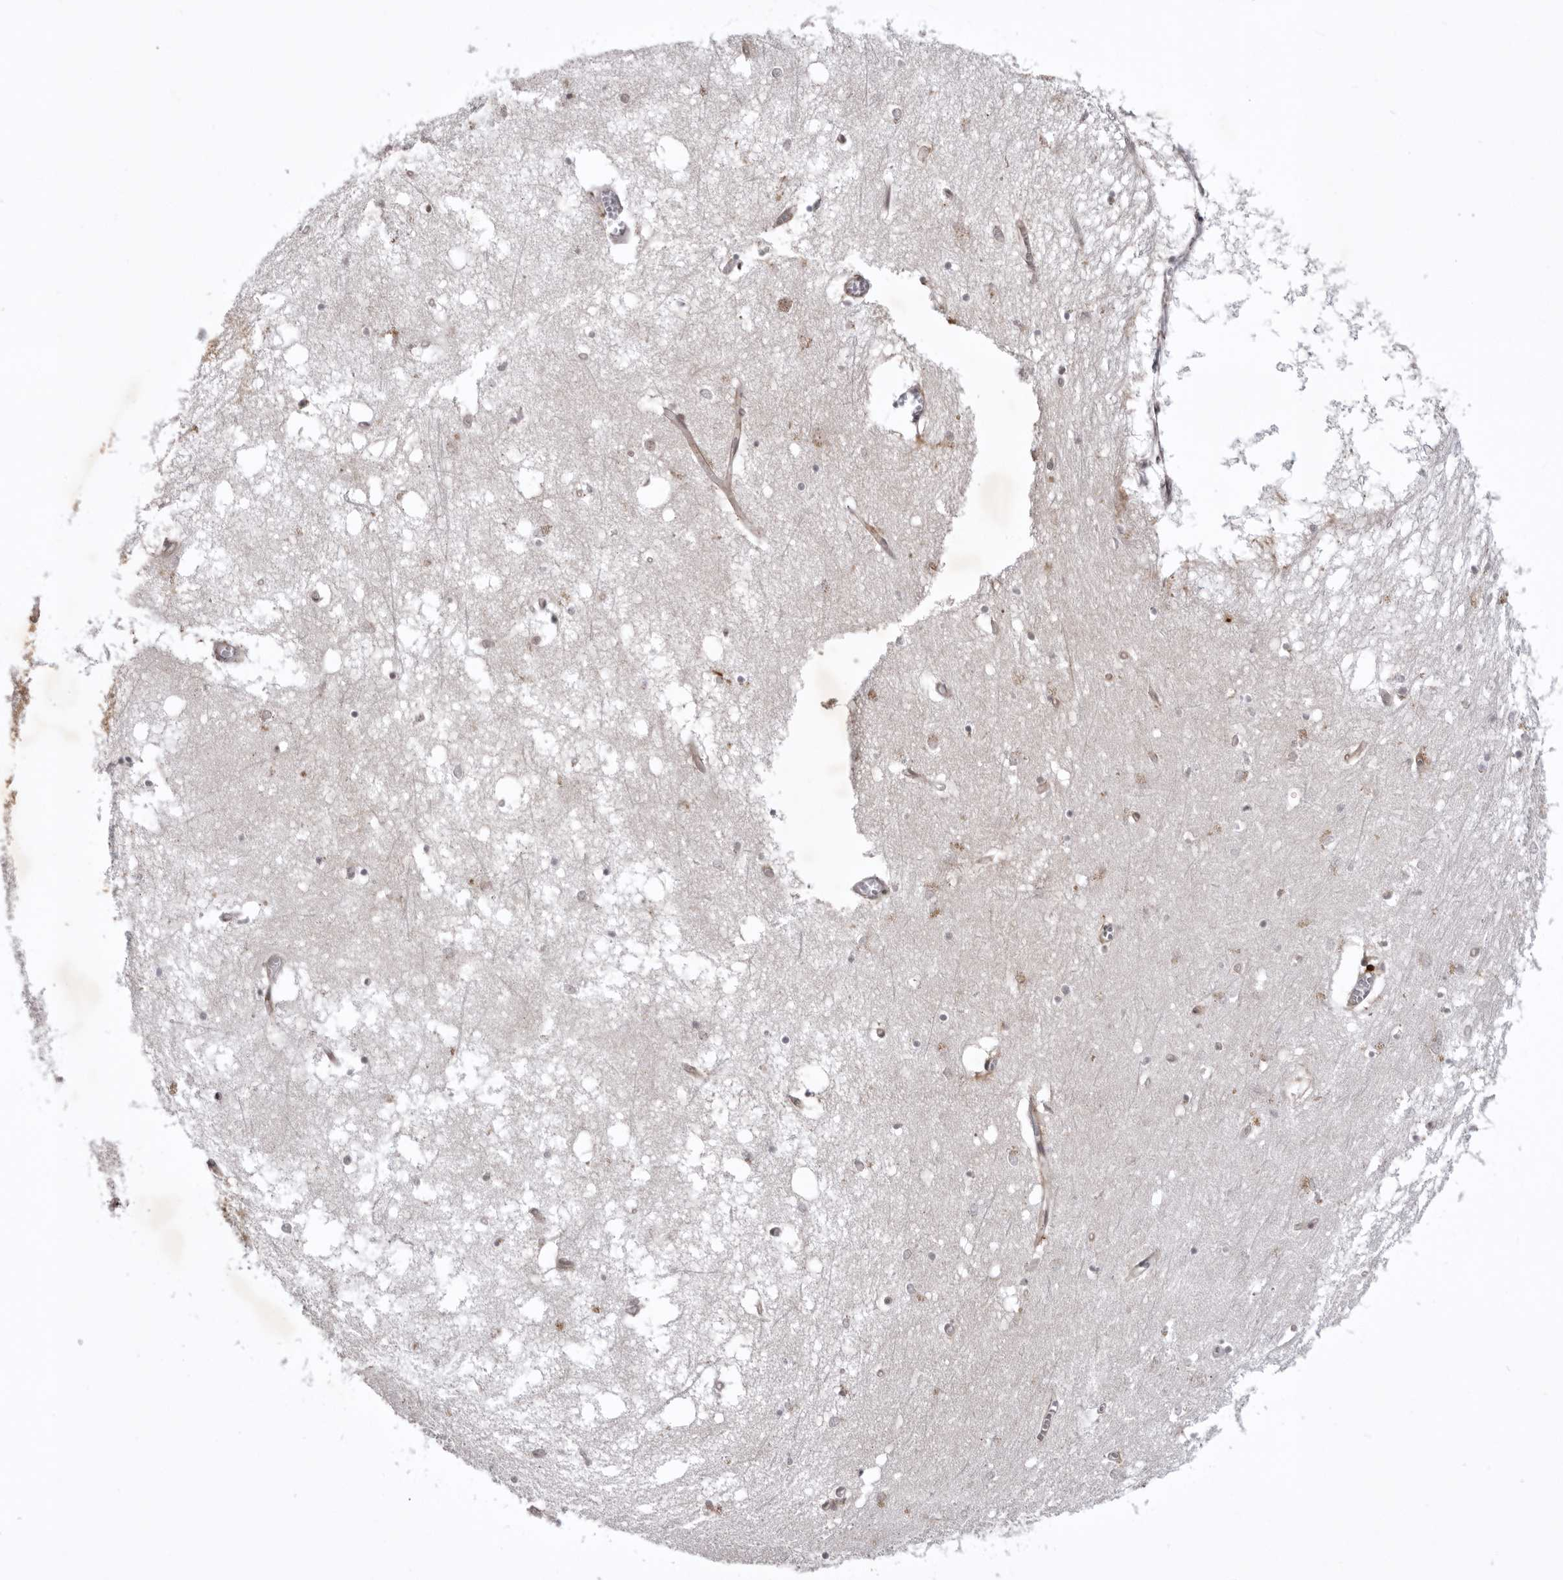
{"staining": {"intensity": "weak", "quantity": "25%-75%", "location": "cytoplasmic/membranous"}, "tissue": "hippocampus", "cell_type": "Glial cells", "image_type": "normal", "snomed": [{"axis": "morphology", "description": "Normal tissue, NOS"}, {"axis": "topography", "description": "Hippocampus"}], "caption": "Immunohistochemistry micrograph of normal hippocampus stained for a protein (brown), which shows low levels of weak cytoplasmic/membranous expression in approximately 25%-75% of glial cells.", "gene": "USP43", "patient": {"sex": "male", "age": 70}}